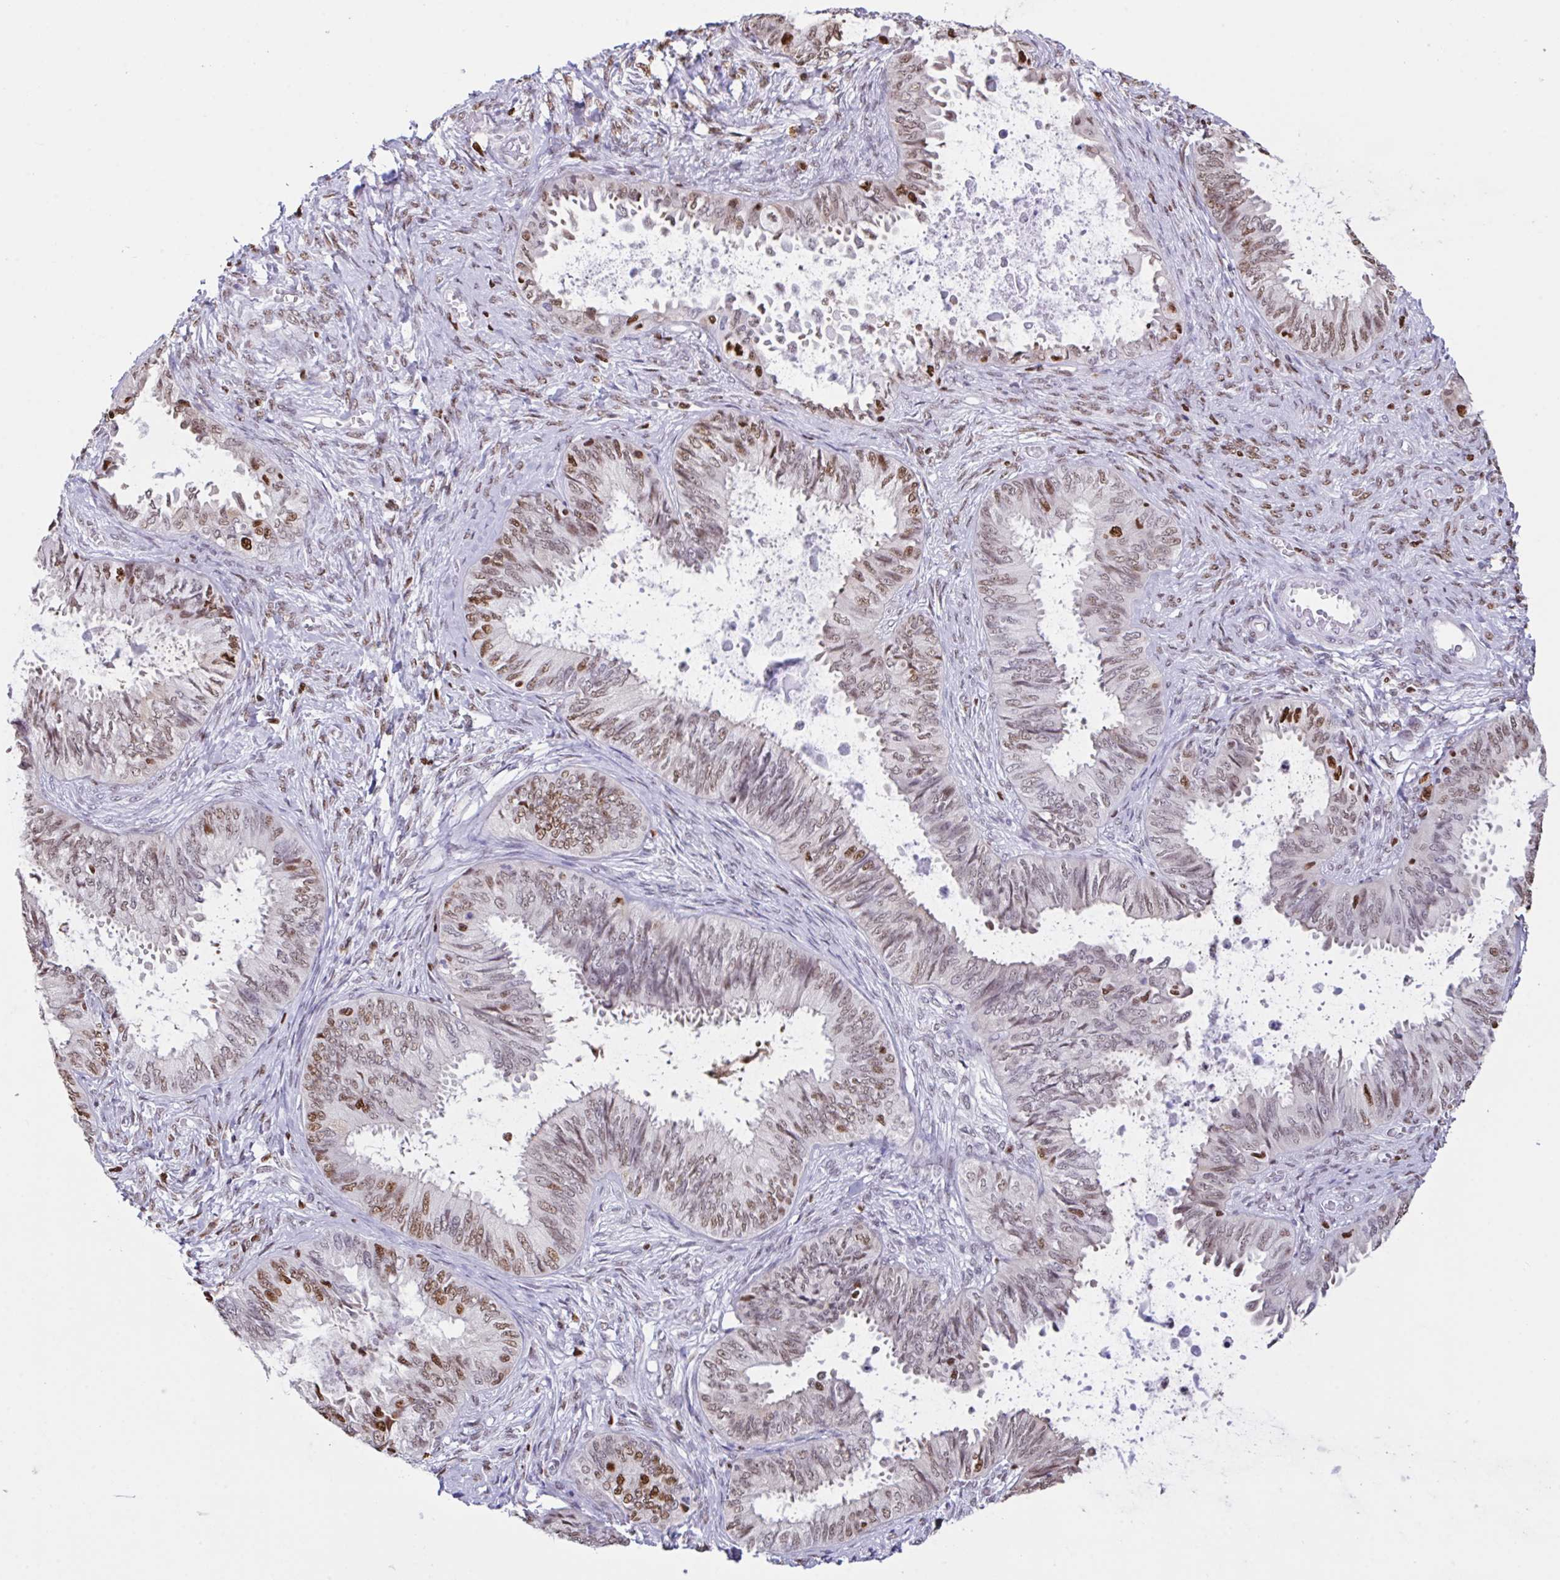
{"staining": {"intensity": "moderate", "quantity": "25%-75%", "location": "nuclear"}, "tissue": "ovarian cancer", "cell_type": "Tumor cells", "image_type": "cancer", "snomed": [{"axis": "morphology", "description": "Carcinoma, endometroid"}, {"axis": "topography", "description": "Ovary"}], "caption": "Ovarian cancer stained with immunohistochemistry (IHC) shows moderate nuclear positivity in about 25%-75% of tumor cells.", "gene": "BTBD10", "patient": {"sex": "female", "age": 70}}